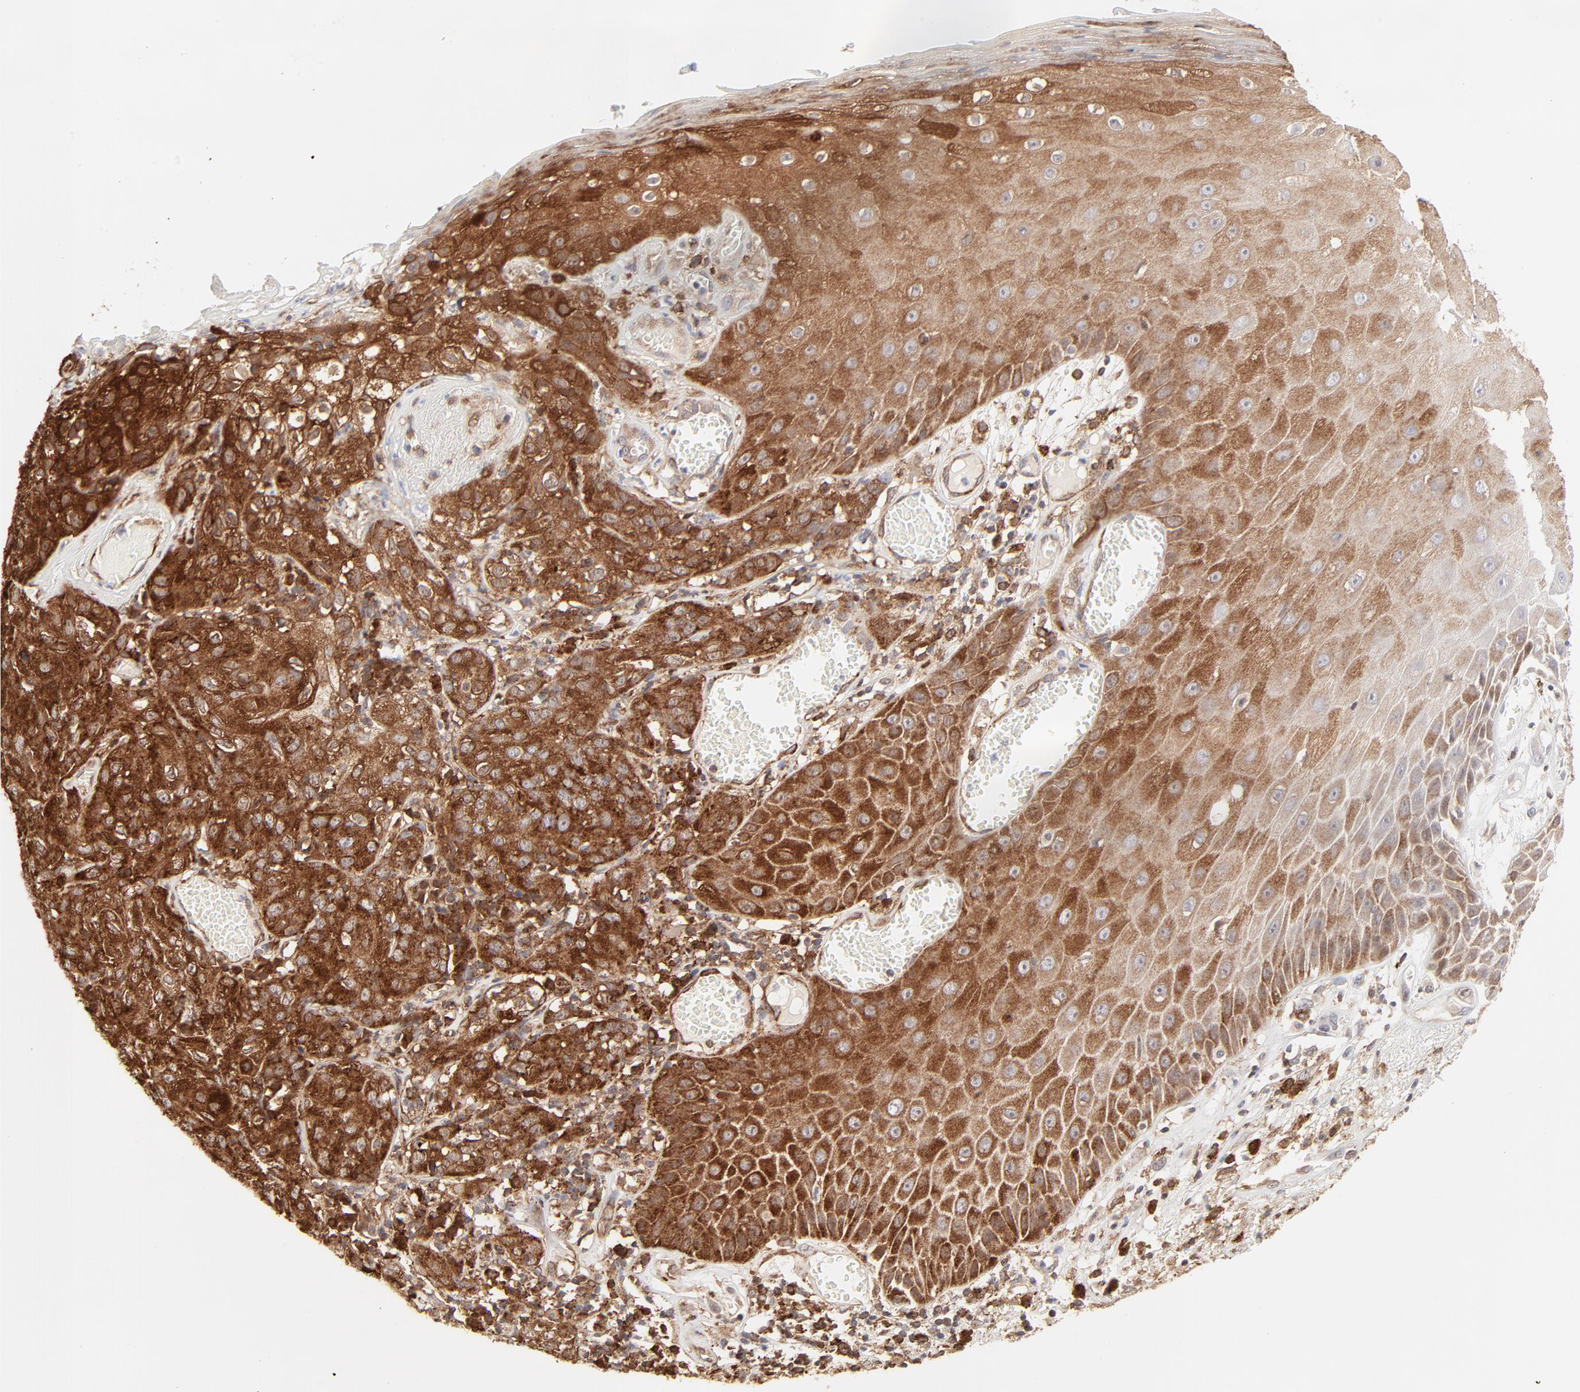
{"staining": {"intensity": "strong", "quantity": ">75%", "location": "cytoplasmic/membranous"}, "tissue": "skin cancer", "cell_type": "Tumor cells", "image_type": "cancer", "snomed": [{"axis": "morphology", "description": "Squamous cell carcinoma, NOS"}, {"axis": "topography", "description": "Skin"}], "caption": "Strong cytoplasmic/membranous staining is present in approximately >75% of tumor cells in squamous cell carcinoma (skin).", "gene": "CDK6", "patient": {"sex": "male", "age": 65}}